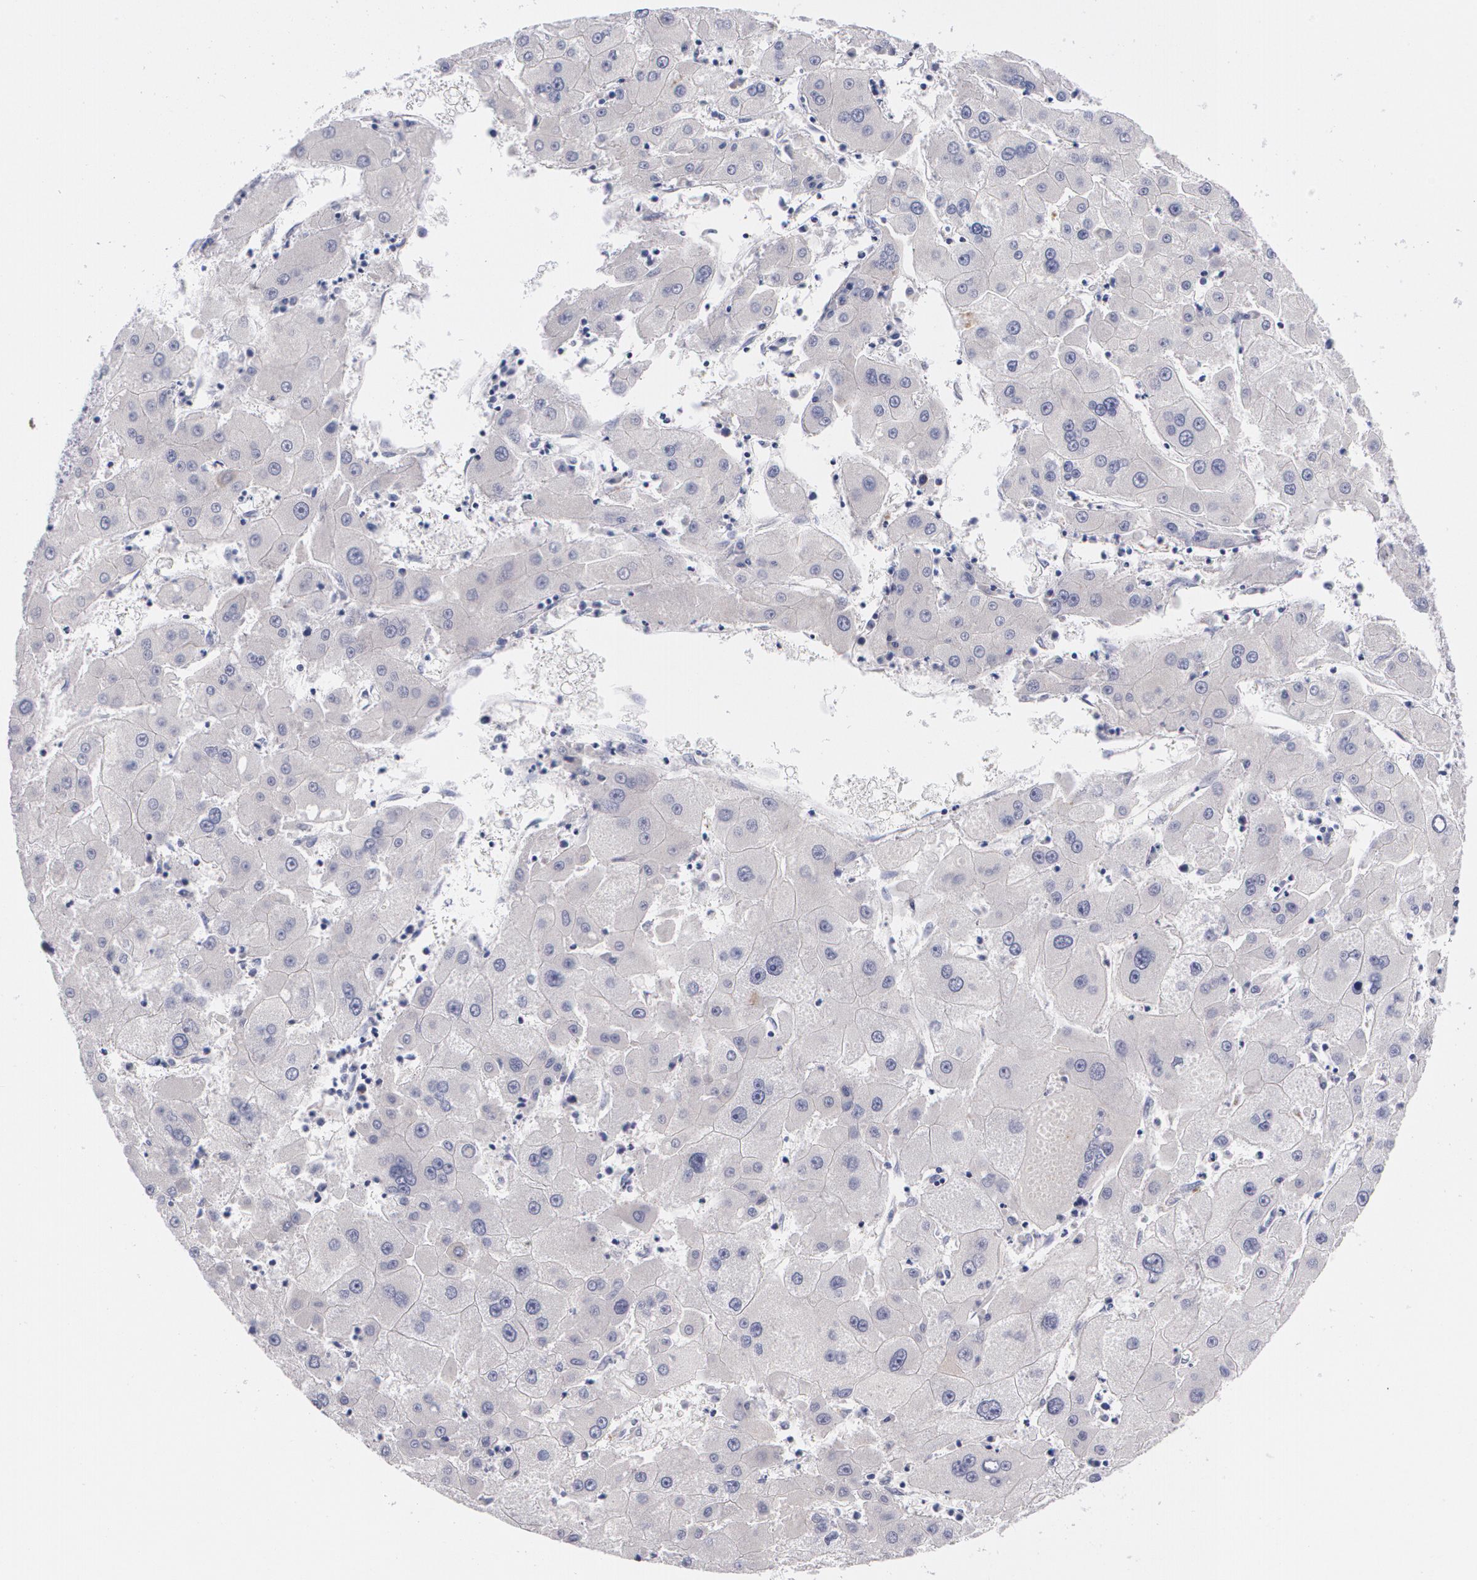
{"staining": {"intensity": "negative", "quantity": "none", "location": "none"}, "tissue": "liver cancer", "cell_type": "Tumor cells", "image_type": "cancer", "snomed": [{"axis": "morphology", "description": "Carcinoma, Hepatocellular, NOS"}, {"axis": "topography", "description": "Liver"}], "caption": "Tumor cells are negative for brown protein staining in hepatocellular carcinoma (liver).", "gene": "HMMR", "patient": {"sex": "male", "age": 72}}